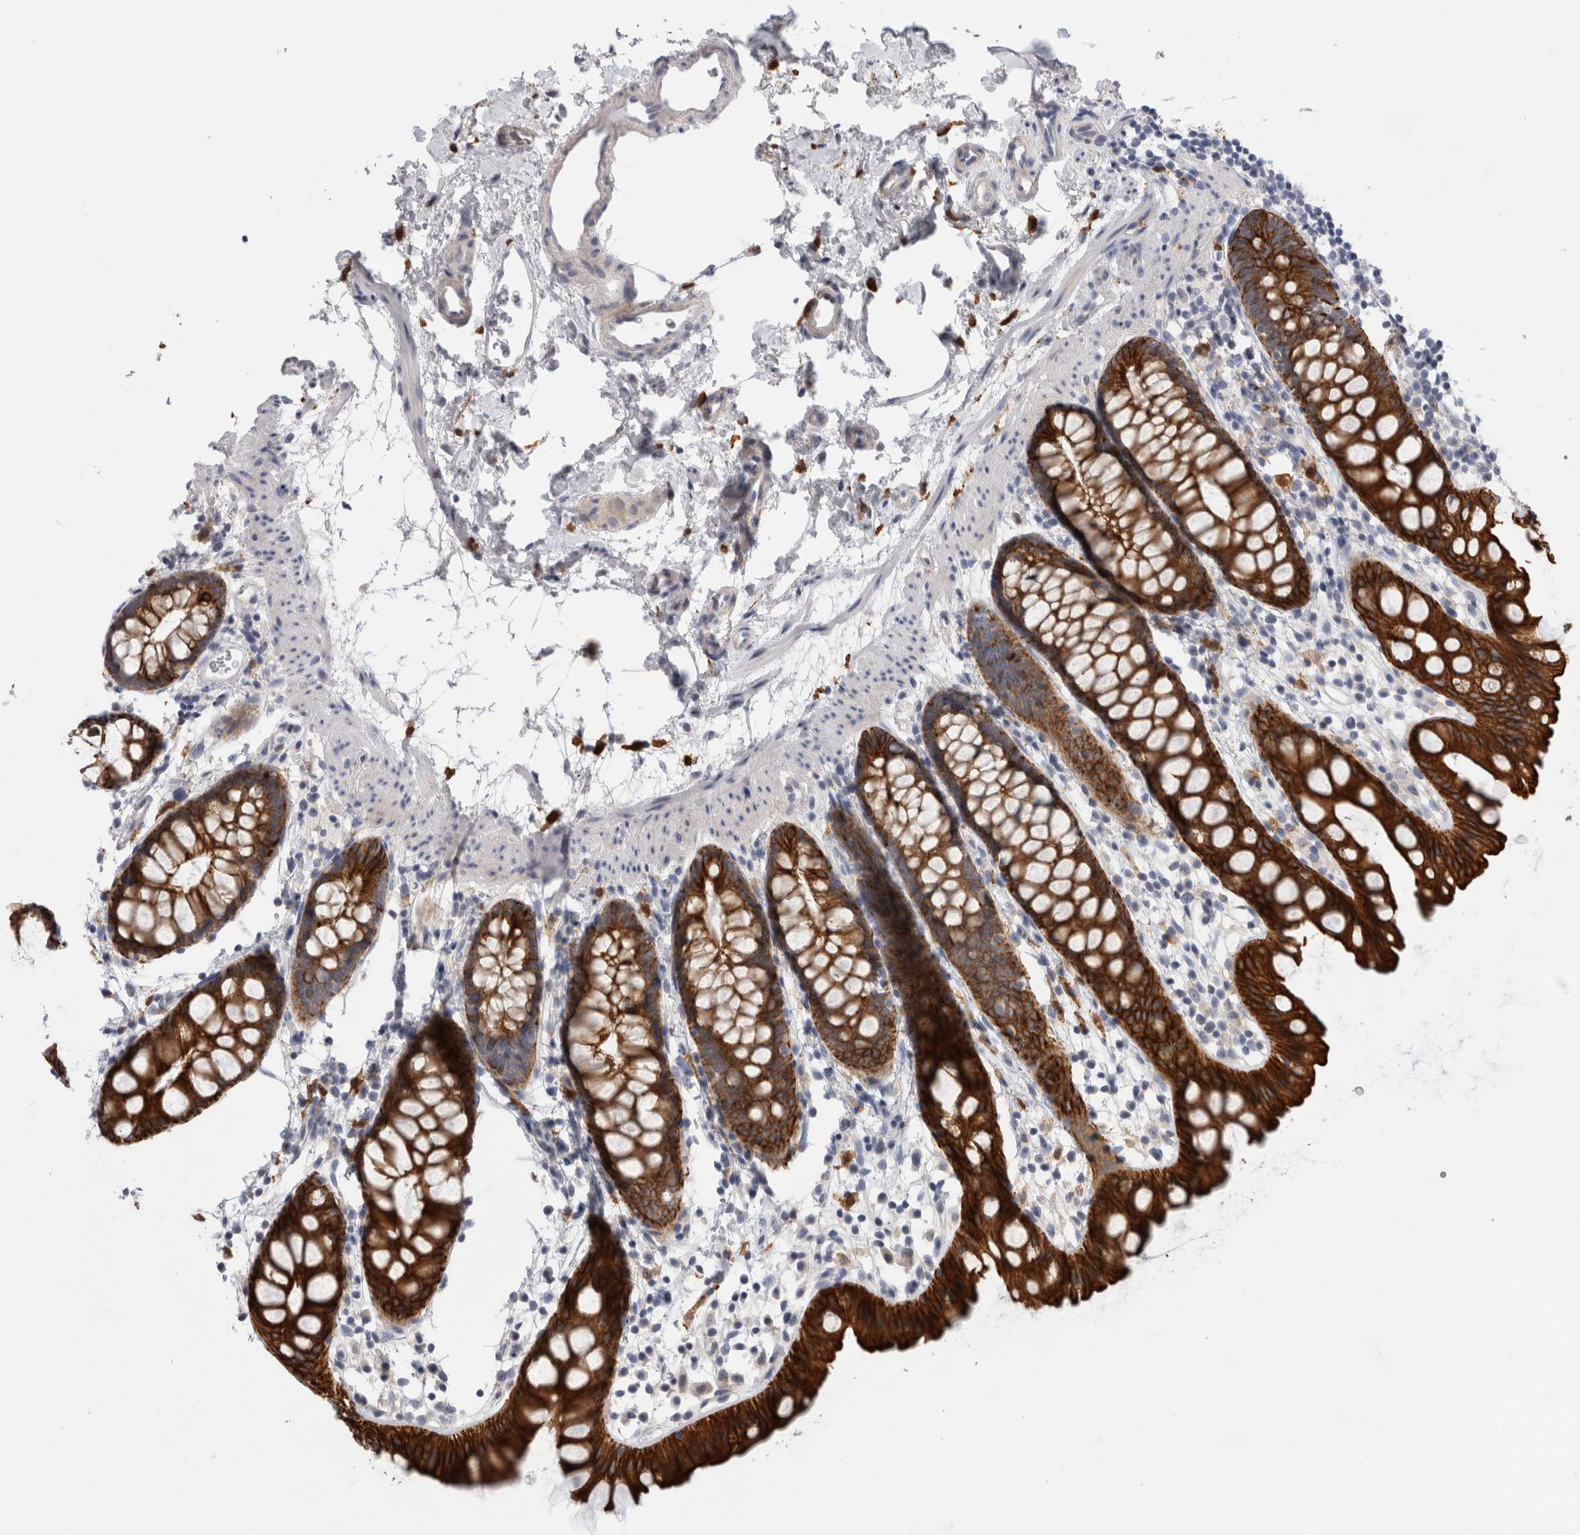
{"staining": {"intensity": "strong", "quantity": ">75%", "location": "cytoplasmic/membranous"}, "tissue": "rectum", "cell_type": "Glandular cells", "image_type": "normal", "snomed": [{"axis": "morphology", "description": "Normal tissue, NOS"}, {"axis": "topography", "description": "Rectum"}], "caption": "Protein staining exhibits strong cytoplasmic/membranous staining in about >75% of glandular cells in benign rectum.", "gene": "SLC20A2", "patient": {"sex": "female", "age": 65}}